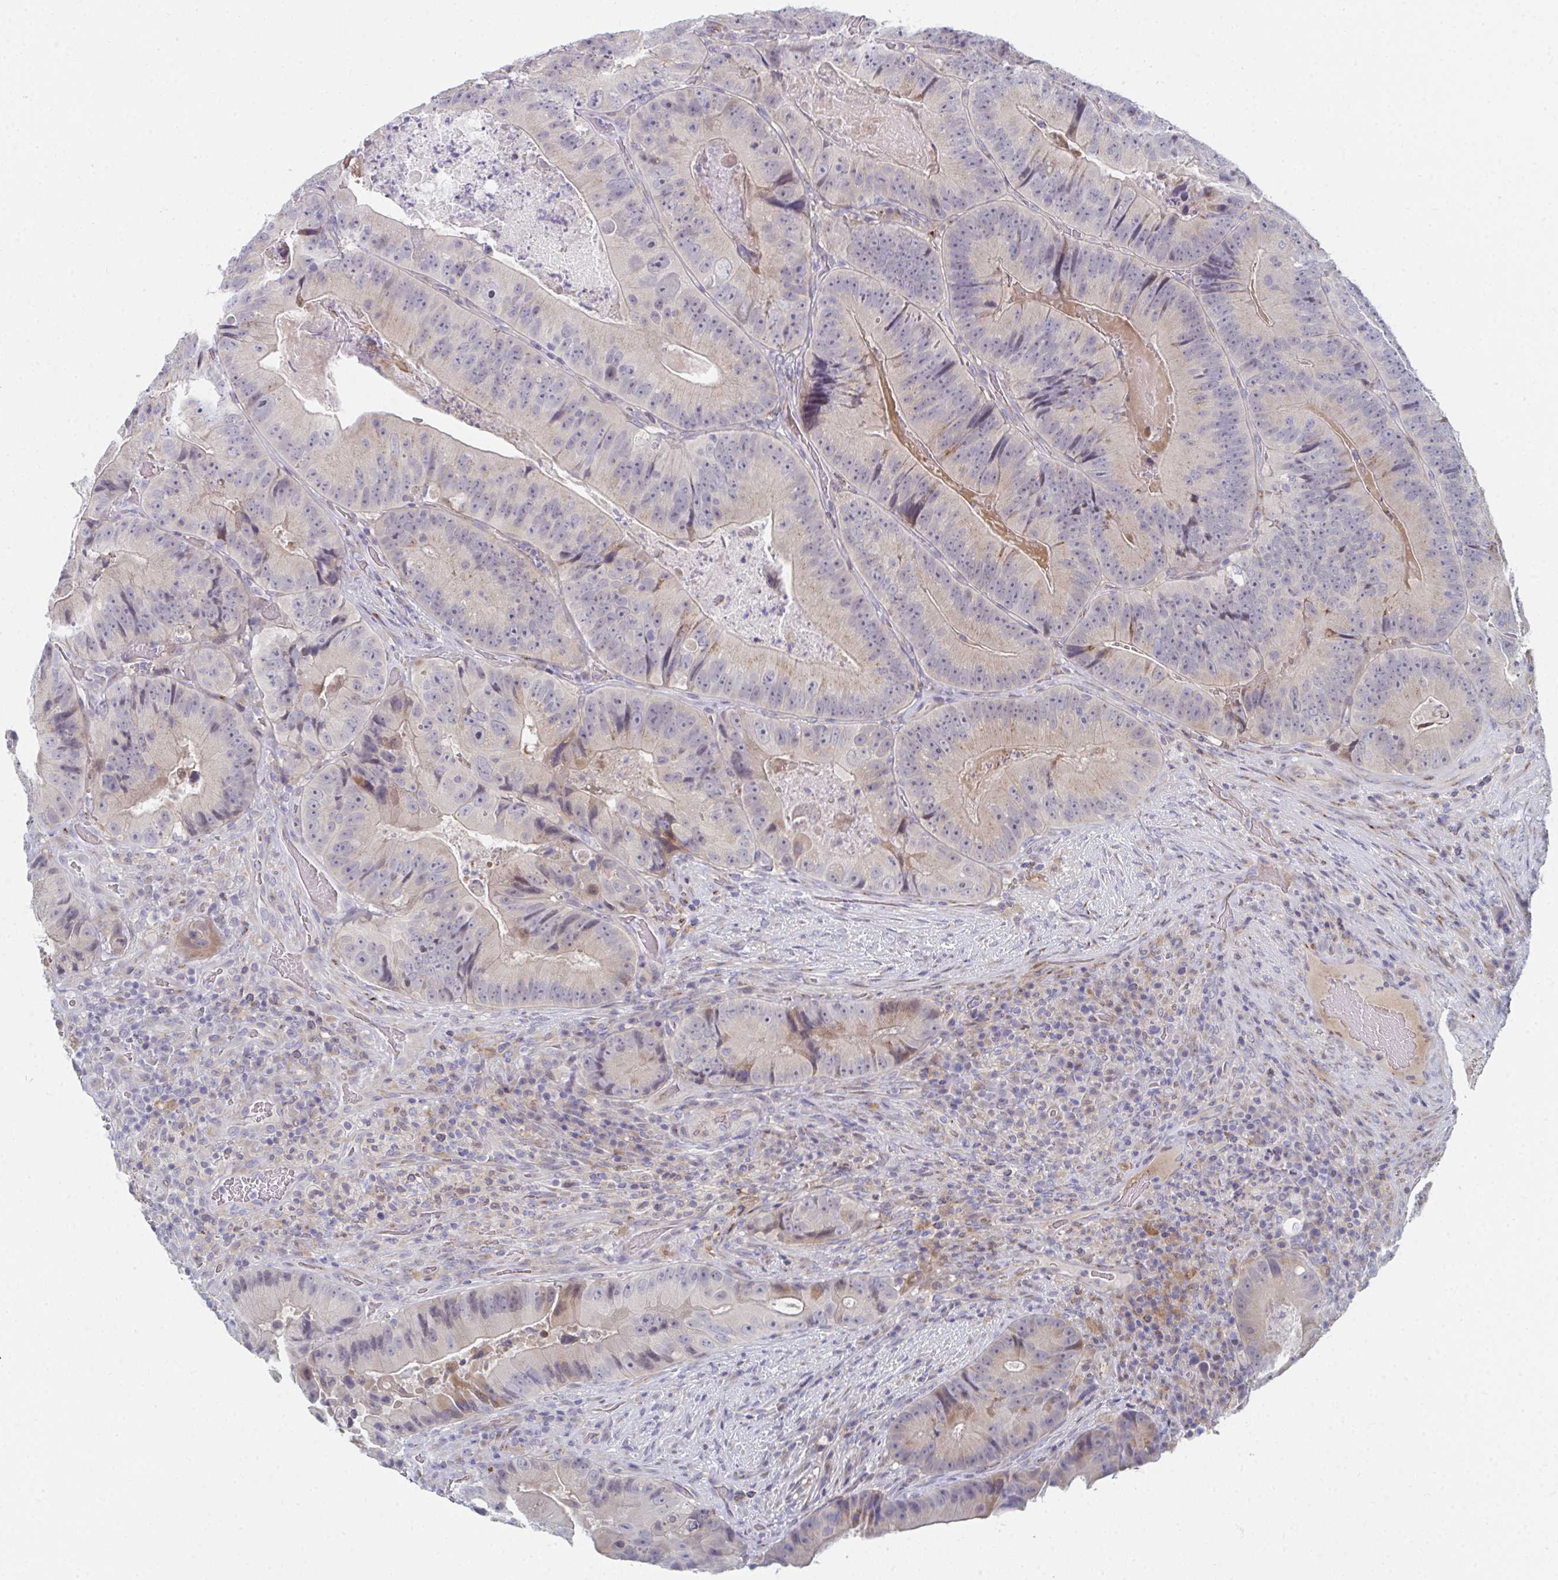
{"staining": {"intensity": "weak", "quantity": "<25%", "location": "cytoplasmic/membranous"}, "tissue": "colorectal cancer", "cell_type": "Tumor cells", "image_type": "cancer", "snomed": [{"axis": "morphology", "description": "Adenocarcinoma, NOS"}, {"axis": "topography", "description": "Colon"}], "caption": "Immunohistochemistry (IHC) micrograph of neoplastic tissue: colorectal cancer (adenocarcinoma) stained with DAB (3,3'-diaminobenzidine) exhibits no significant protein staining in tumor cells.", "gene": "PSMG1", "patient": {"sex": "female", "age": 86}}